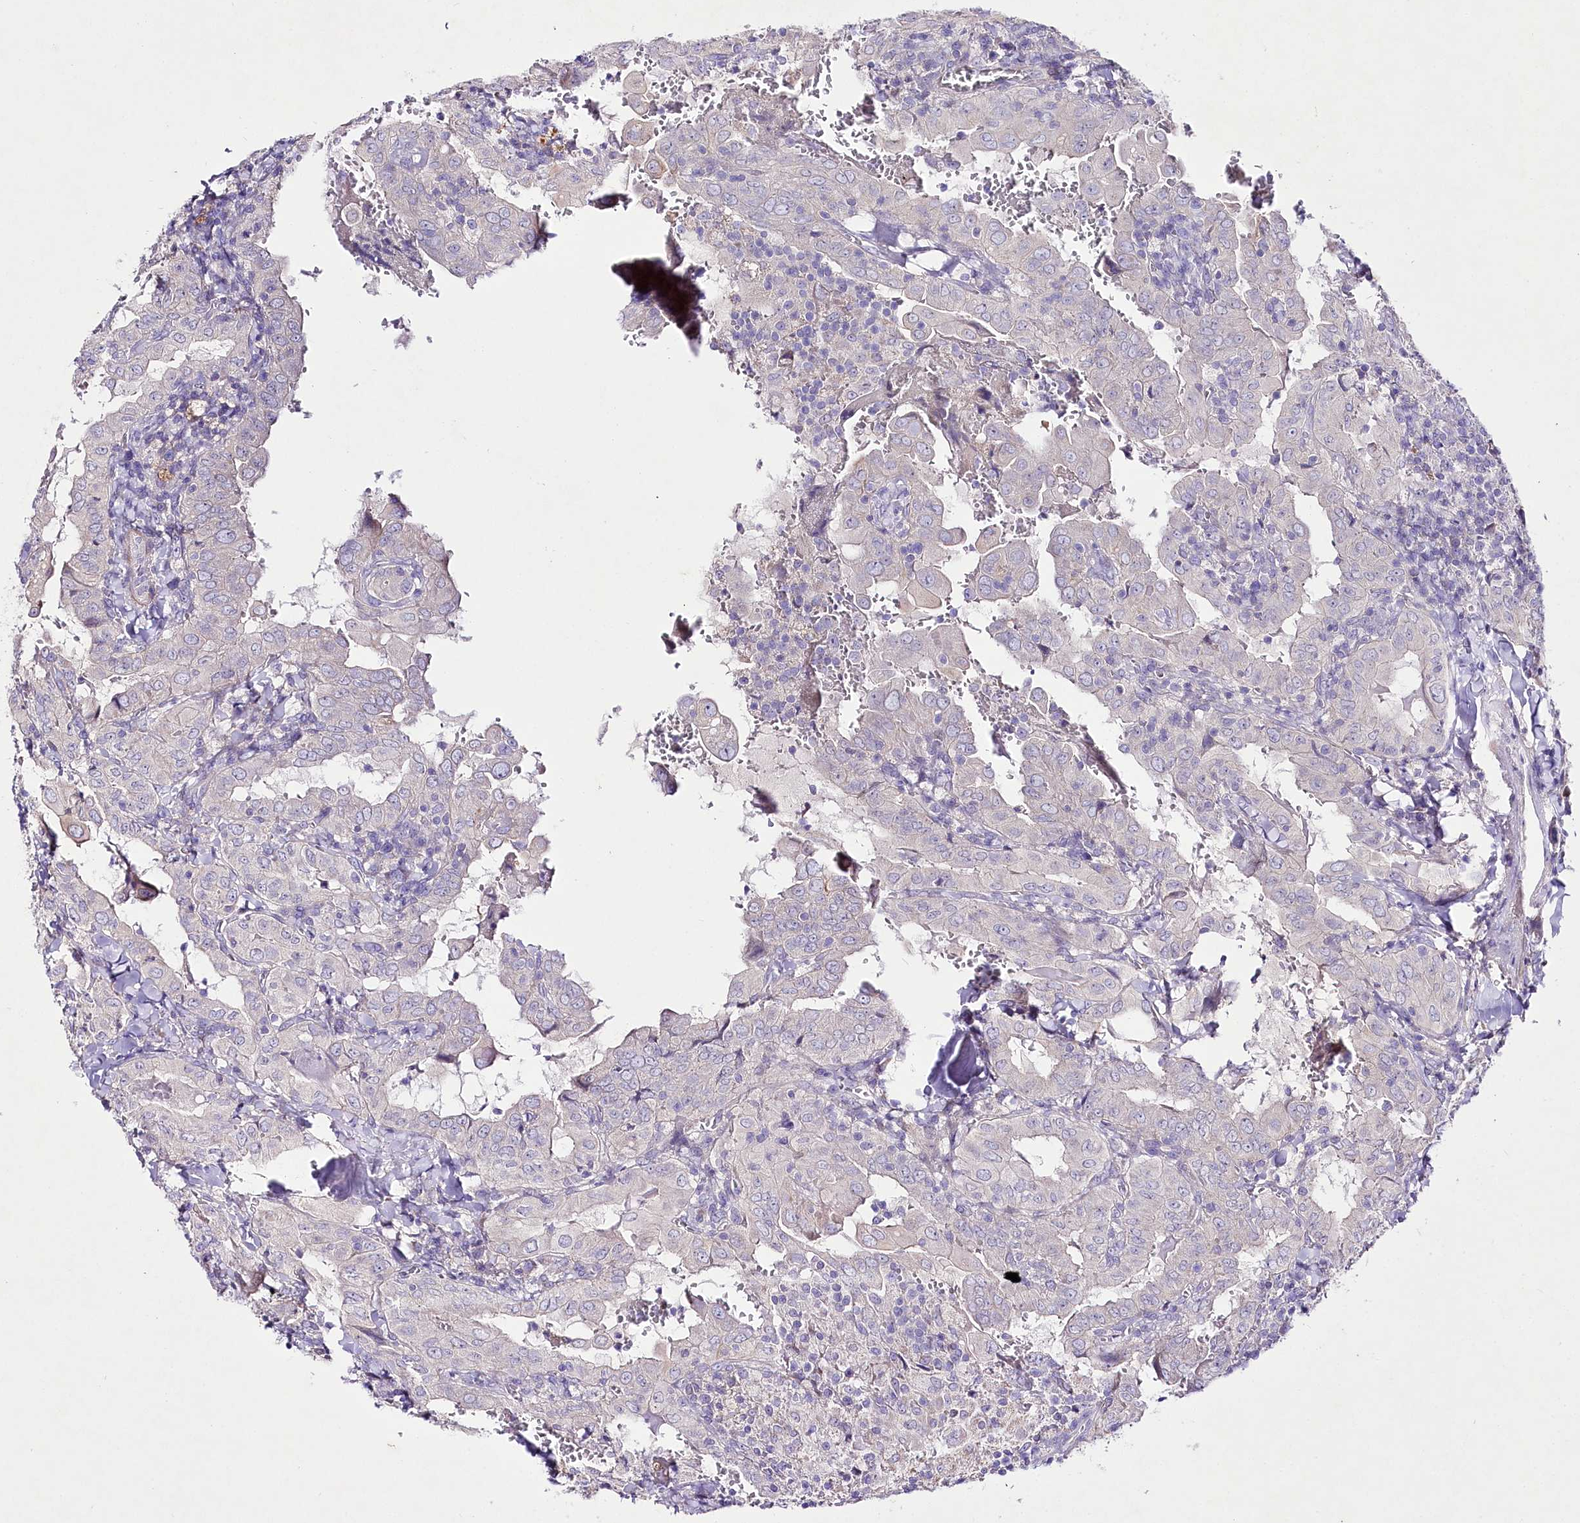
{"staining": {"intensity": "negative", "quantity": "none", "location": "none"}, "tissue": "thyroid cancer", "cell_type": "Tumor cells", "image_type": "cancer", "snomed": [{"axis": "morphology", "description": "Papillary adenocarcinoma, NOS"}, {"axis": "topography", "description": "Thyroid gland"}], "caption": "An immunohistochemistry (IHC) micrograph of thyroid cancer is shown. There is no staining in tumor cells of thyroid cancer. (IHC, brightfield microscopy, high magnification).", "gene": "LRRC14B", "patient": {"sex": "female", "age": 72}}